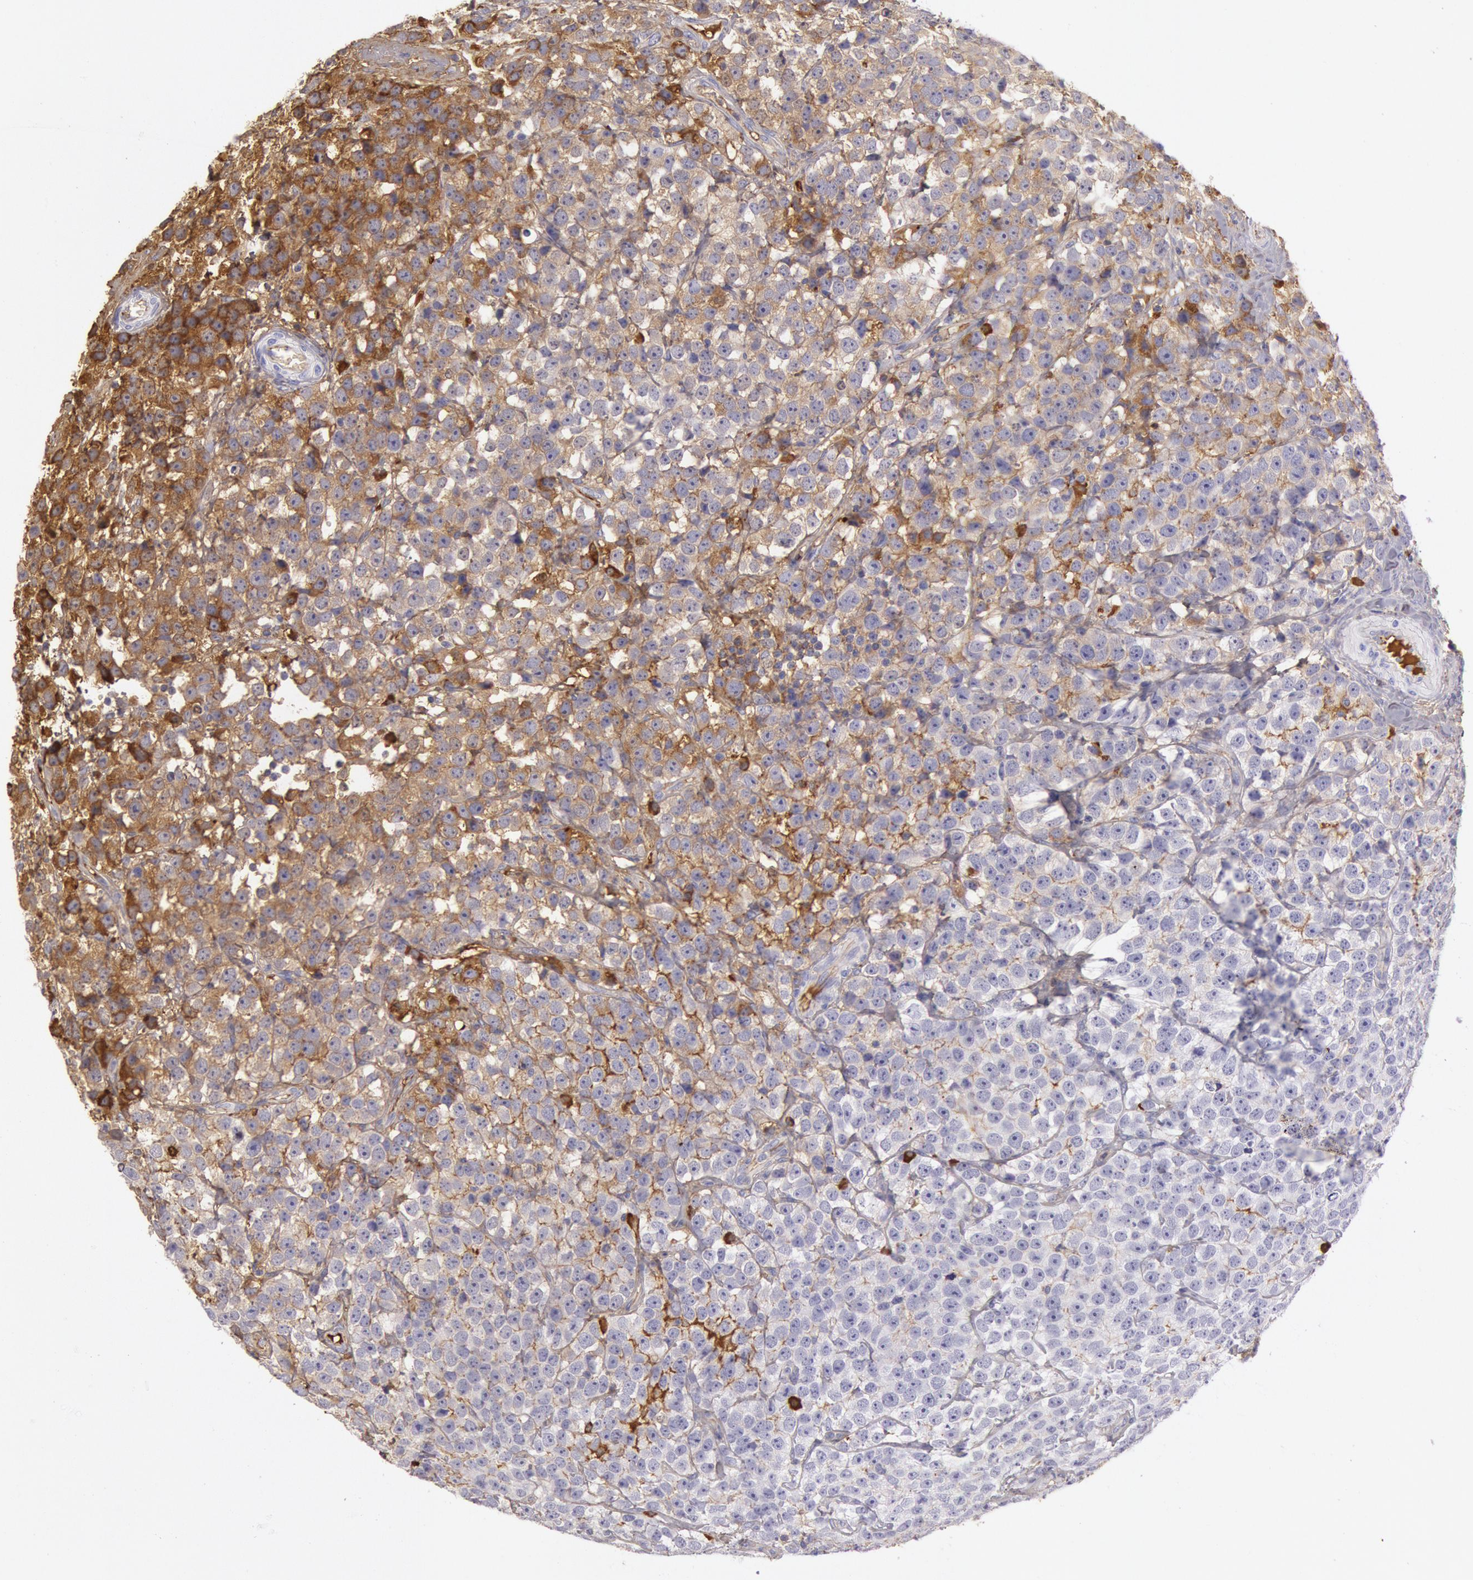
{"staining": {"intensity": "moderate", "quantity": "25%-75%", "location": "cytoplasmic/membranous"}, "tissue": "testis cancer", "cell_type": "Tumor cells", "image_type": "cancer", "snomed": [{"axis": "morphology", "description": "Seminoma, NOS"}, {"axis": "topography", "description": "Testis"}], "caption": "A histopathology image of human testis cancer (seminoma) stained for a protein displays moderate cytoplasmic/membranous brown staining in tumor cells.", "gene": "IGHG1", "patient": {"sex": "male", "age": 25}}